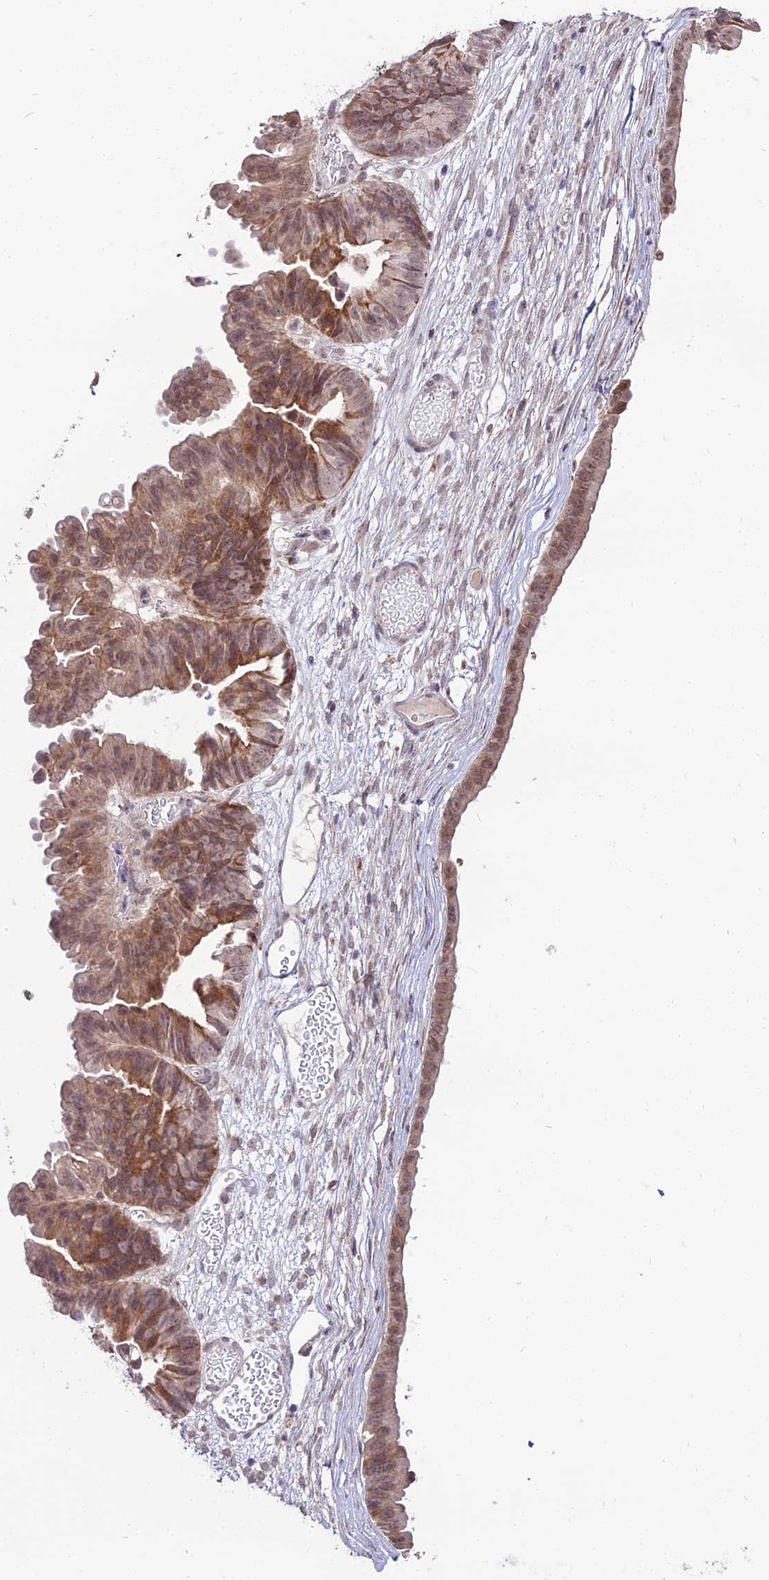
{"staining": {"intensity": "moderate", "quantity": ">75%", "location": "cytoplasmic/membranous"}, "tissue": "ovarian cancer", "cell_type": "Tumor cells", "image_type": "cancer", "snomed": [{"axis": "morphology", "description": "Cystadenocarcinoma, mucinous, NOS"}, {"axis": "topography", "description": "Ovary"}], "caption": "Human ovarian mucinous cystadenocarcinoma stained with a protein marker exhibits moderate staining in tumor cells.", "gene": "TROAP", "patient": {"sex": "female", "age": 61}}